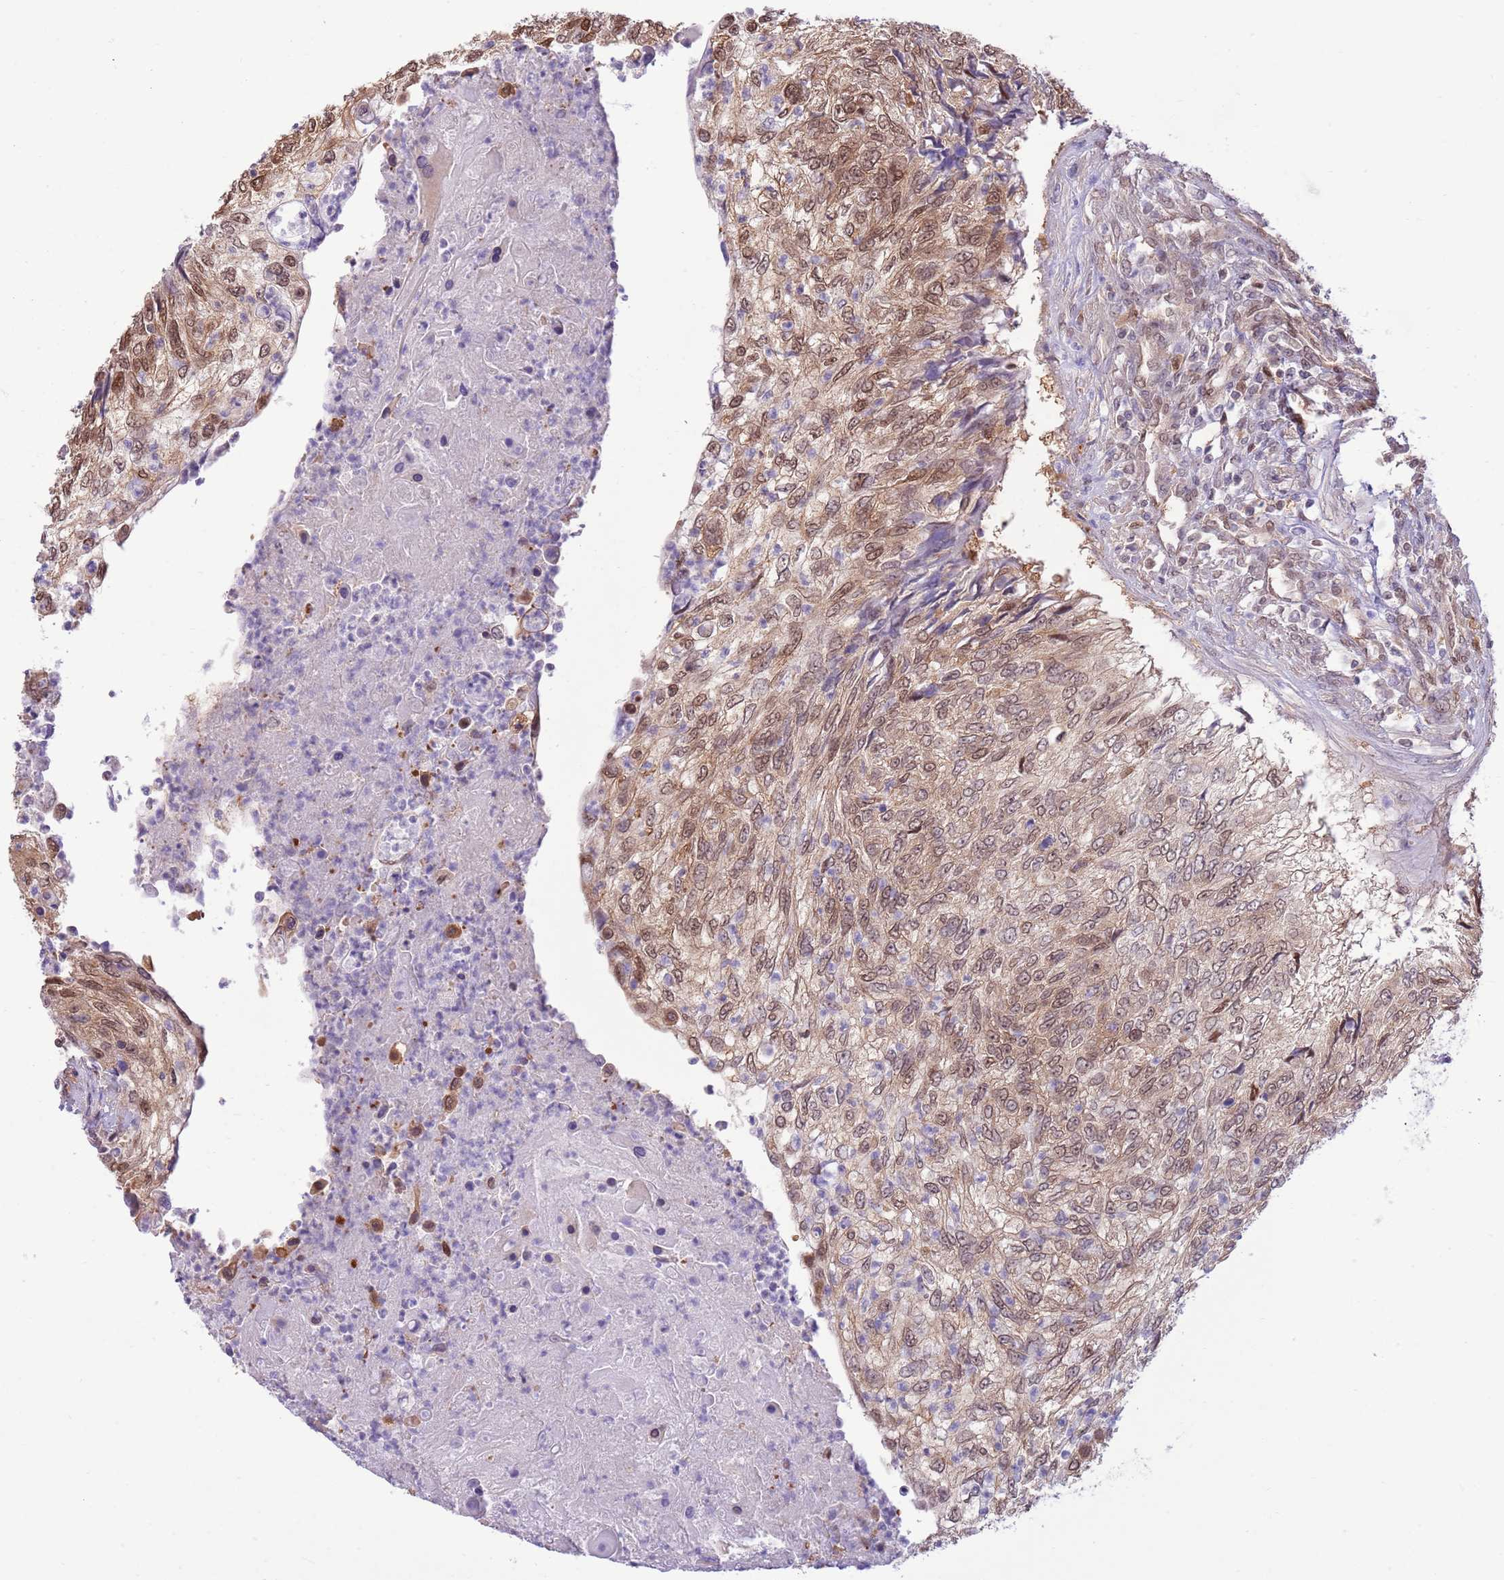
{"staining": {"intensity": "moderate", "quantity": "25%-75%", "location": "cytoplasmic/membranous,nuclear"}, "tissue": "urothelial cancer", "cell_type": "Tumor cells", "image_type": "cancer", "snomed": [{"axis": "morphology", "description": "Urothelial carcinoma, High grade"}, {"axis": "topography", "description": "Urinary bladder"}], "caption": "IHC image of urothelial cancer stained for a protein (brown), which demonstrates medium levels of moderate cytoplasmic/membranous and nuclear positivity in about 25%-75% of tumor cells.", "gene": "NSFL1C", "patient": {"sex": "female", "age": 60}}